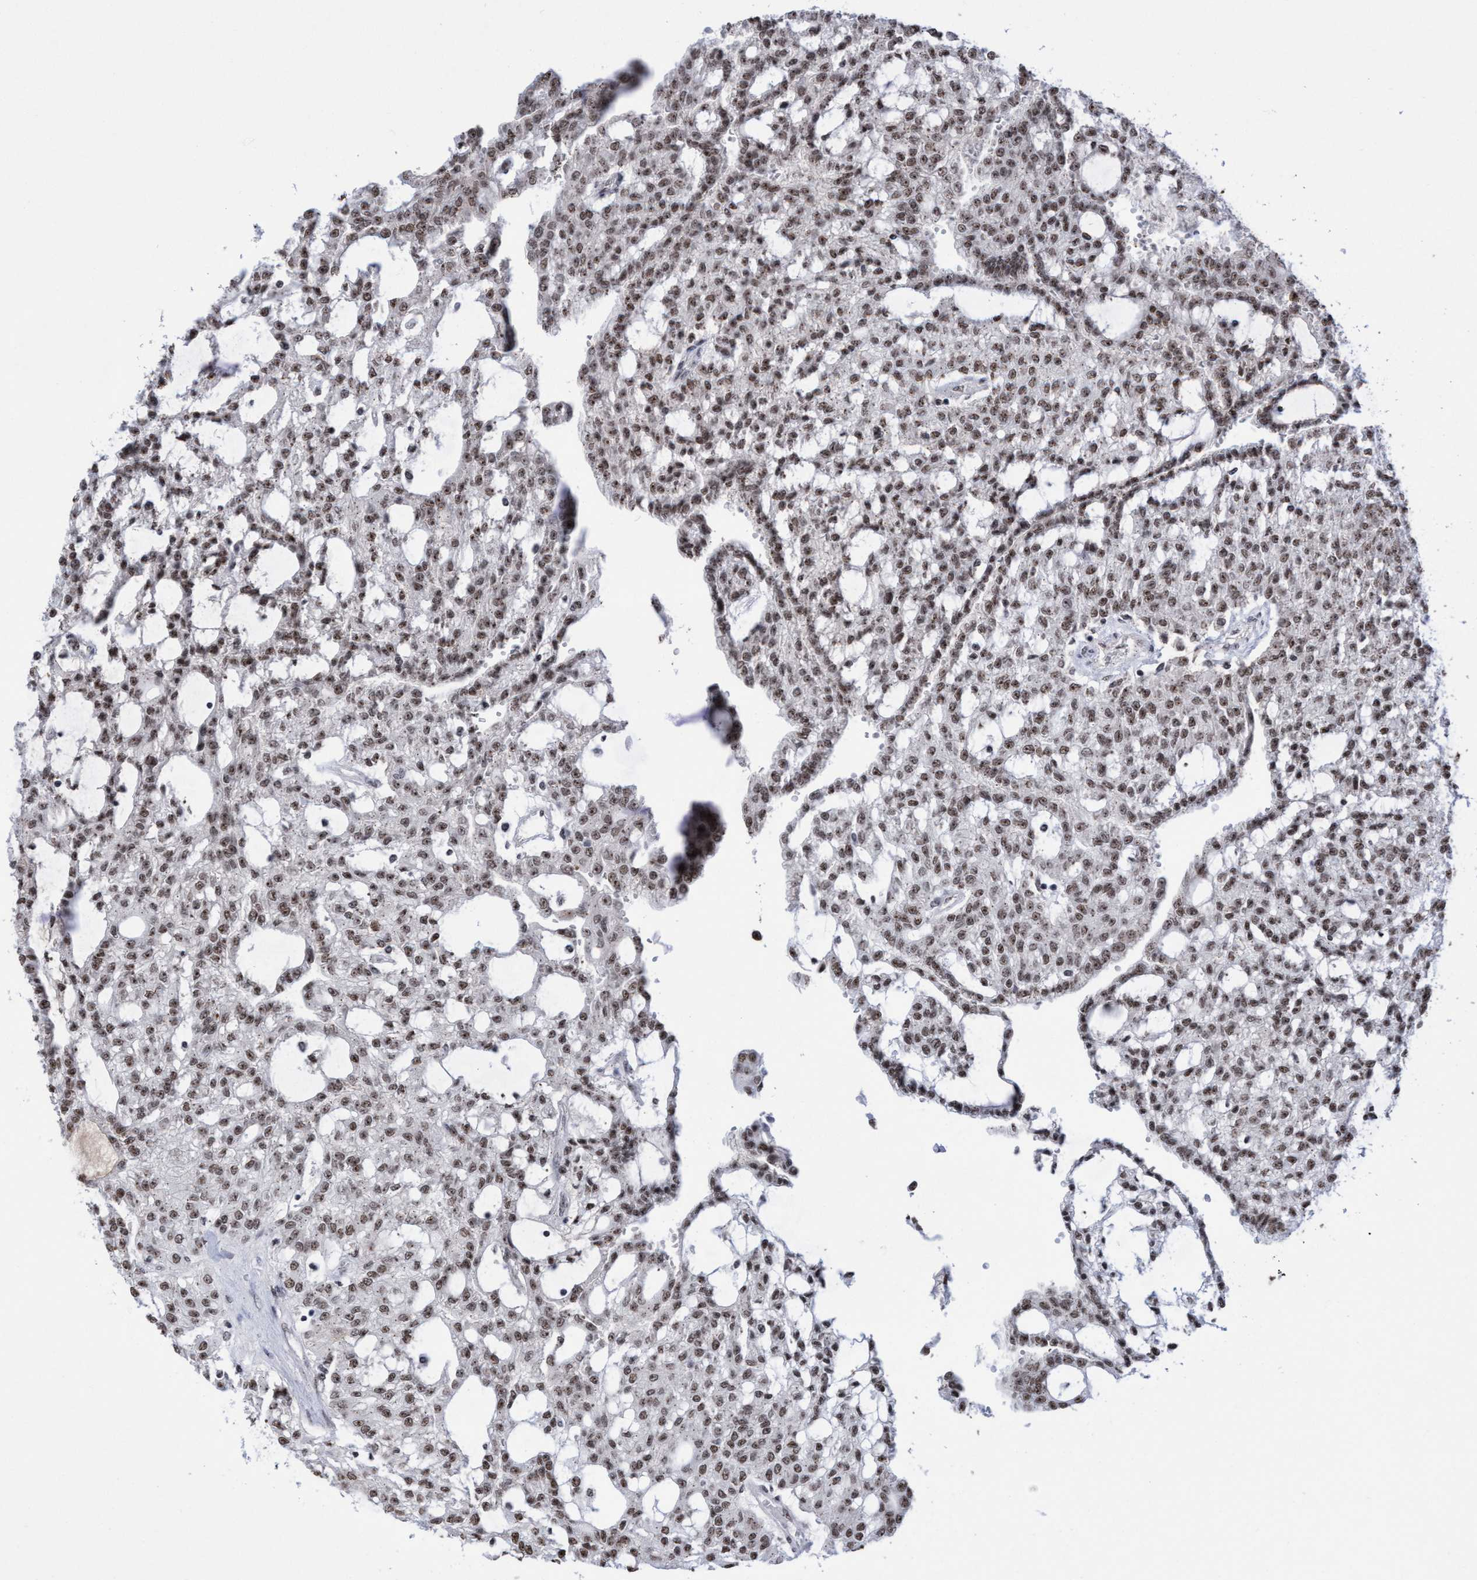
{"staining": {"intensity": "moderate", "quantity": ">75%", "location": "nuclear"}, "tissue": "renal cancer", "cell_type": "Tumor cells", "image_type": "cancer", "snomed": [{"axis": "morphology", "description": "Adenocarcinoma, NOS"}, {"axis": "topography", "description": "Kidney"}], "caption": "Immunohistochemical staining of renal adenocarcinoma reveals moderate nuclear protein staining in about >75% of tumor cells. (DAB IHC with brightfield microscopy, high magnification).", "gene": "EFCAB10", "patient": {"sex": "male", "age": 63}}